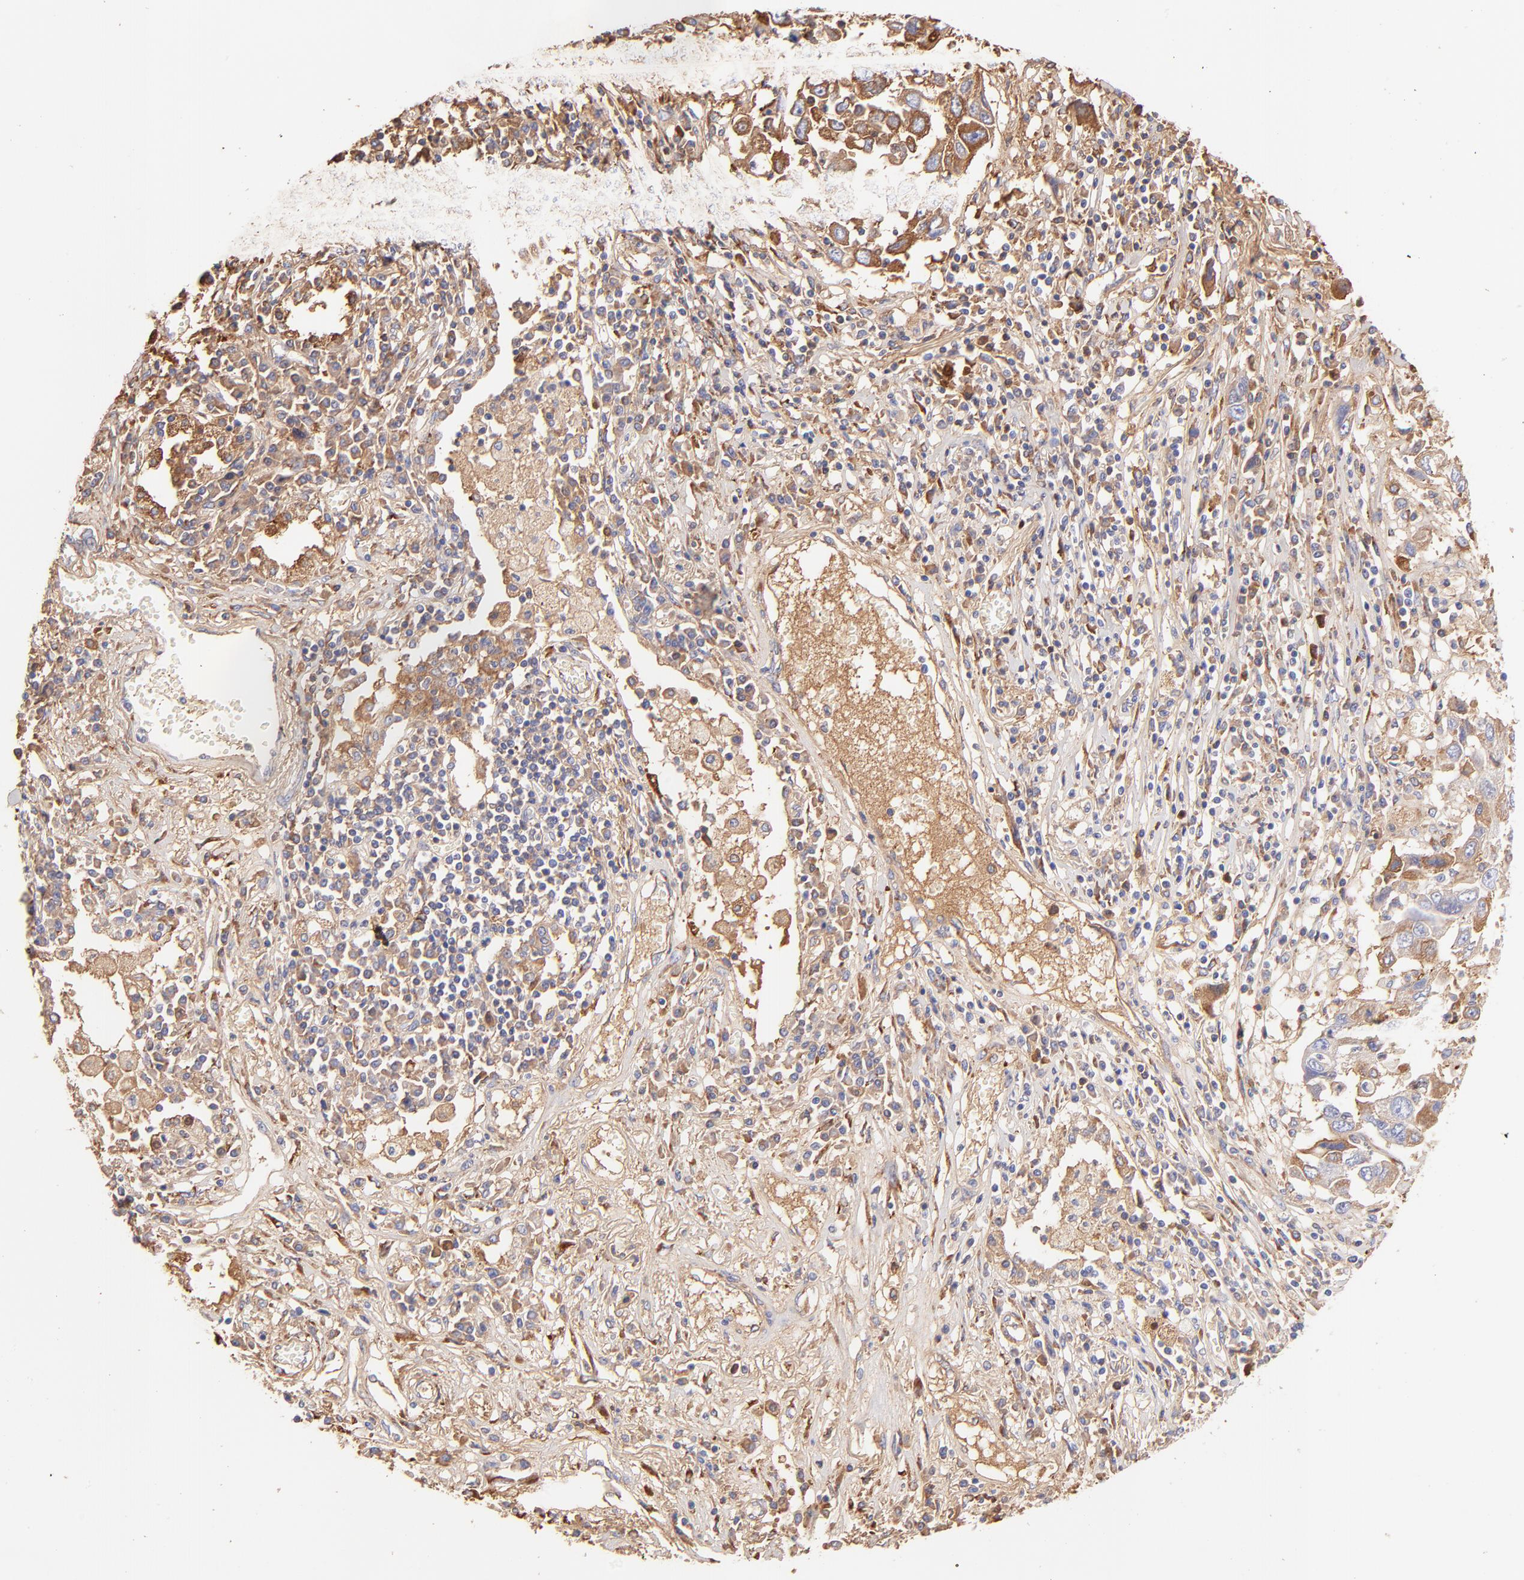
{"staining": {"intensity": "moderate", "quantity": "25%-75%", "location": "cytoplasmic/membranous"}, "tissue": "lung cancer", "cell_type": "Tumor cells", "image_type": "cancer", "snomed": [{"axis": "morphology", "description": "Squamous cell carcinoma, NOS"}, {"axis": "topography", "description": "Lung"}], "caption": "Moderate cytoplasmic/membranous protein positivity is present in about 25%-75% of tumor cells in squamous cell carcinoma (lung). (Stains: DAB (3,3'-diaminobenzidine) in brown, nuclei in blue, Microscopy: brightfield microscopy at high magnification).", "gene": "BGN", "patient": {"sex": "male", "age": 71}}